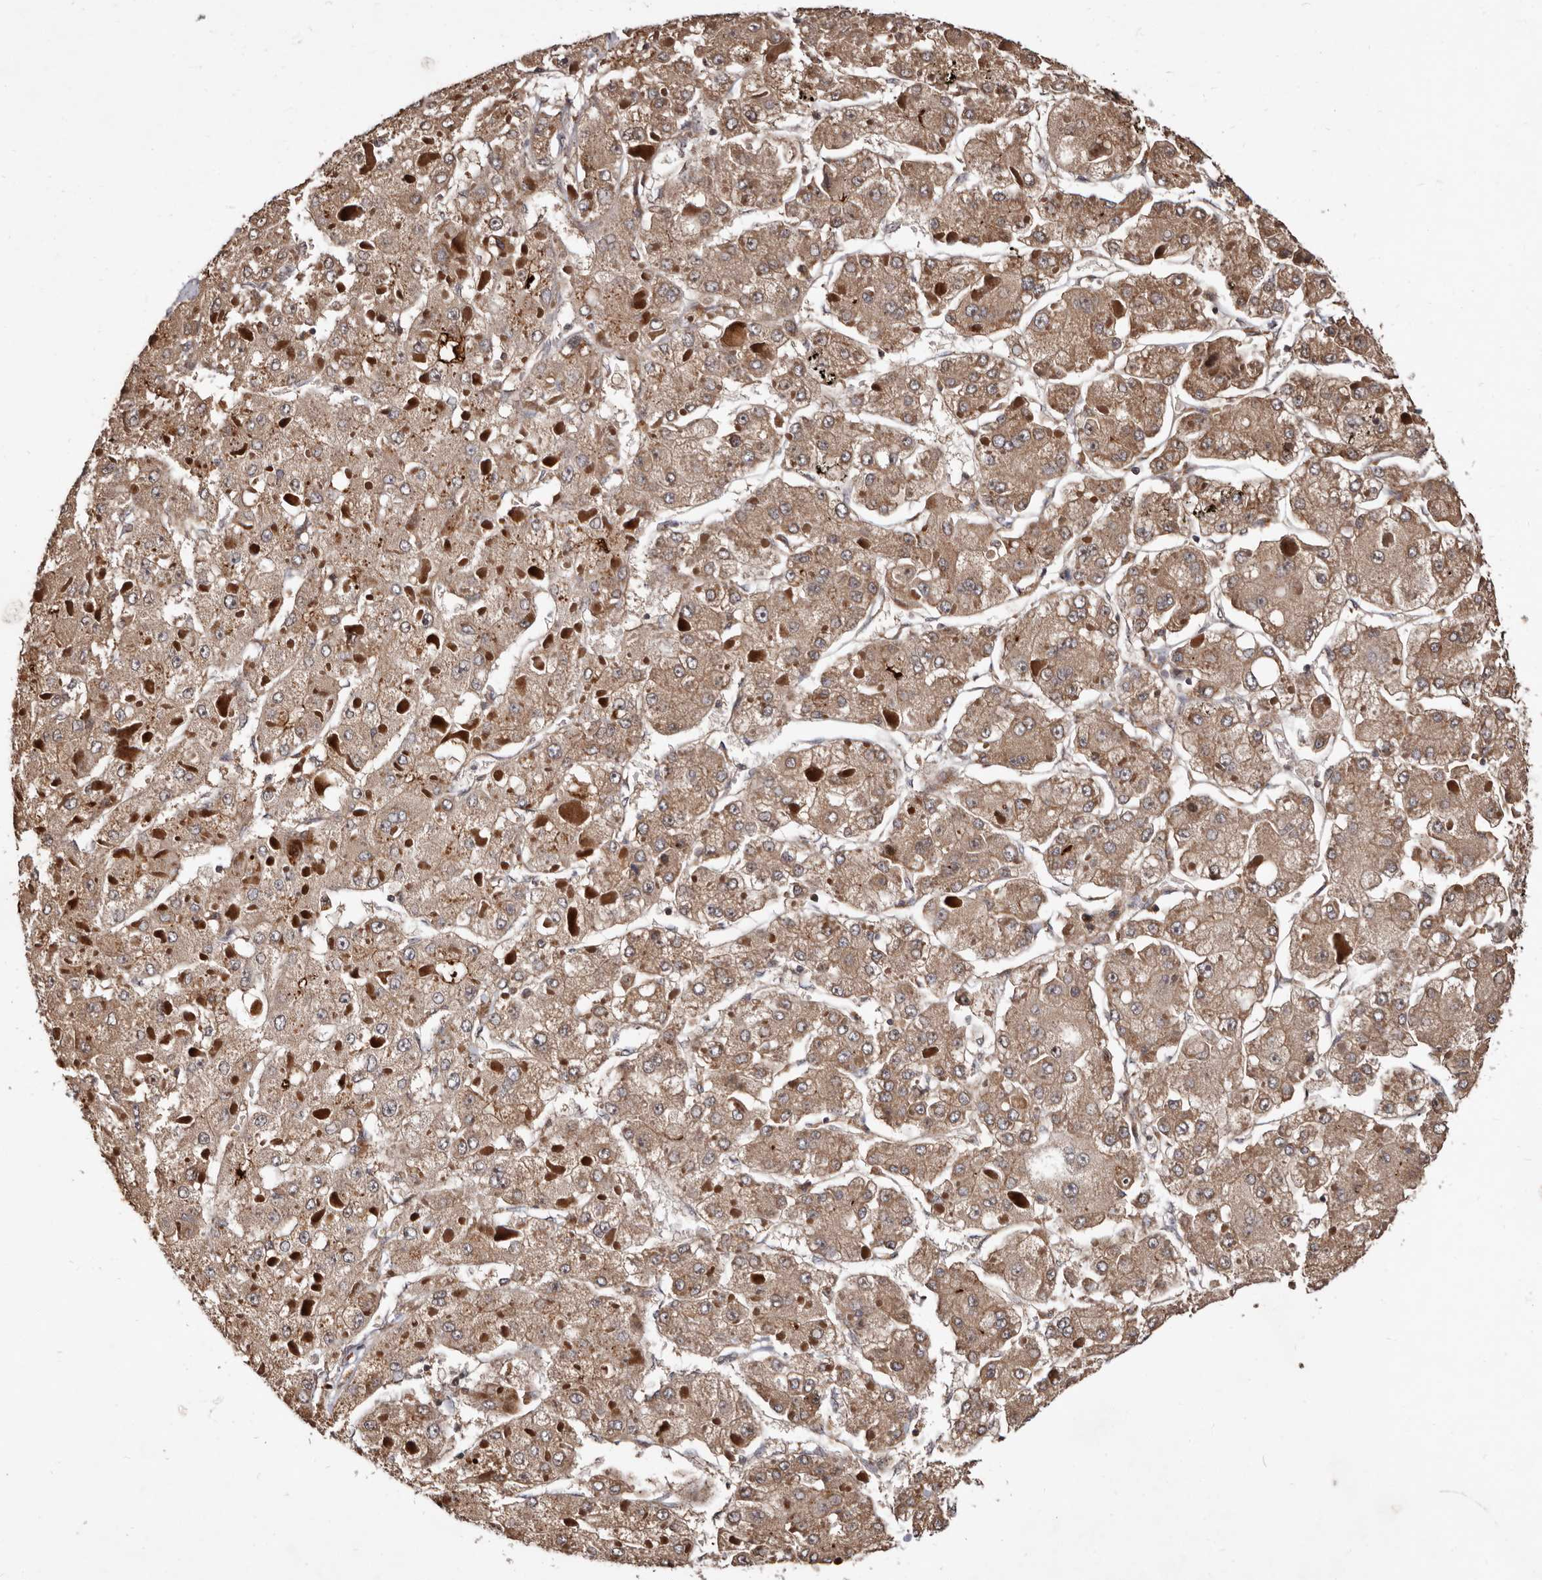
{"staining": {"intensity": "moderate", "quantity": ">75%", "location": "cytoplasmic/membranous"}, "tissue": "liver cancer", "cell_type": "Tumor cells", "image_type": "cancer", "snomed": [{"axis": "morphology", "description": "Carcinoma, Hepatocellular, NOS"}, {"axis": "topography", "description": "Liver"}], "caption": "Liver cancer (hepatocellular carcinoma) tissue exhibits moderate cytoplasmic/membranous staining in approximately >75% of tumor cells", "gene": "WEE2", "patient": {"sex": "female", "age": 73}}